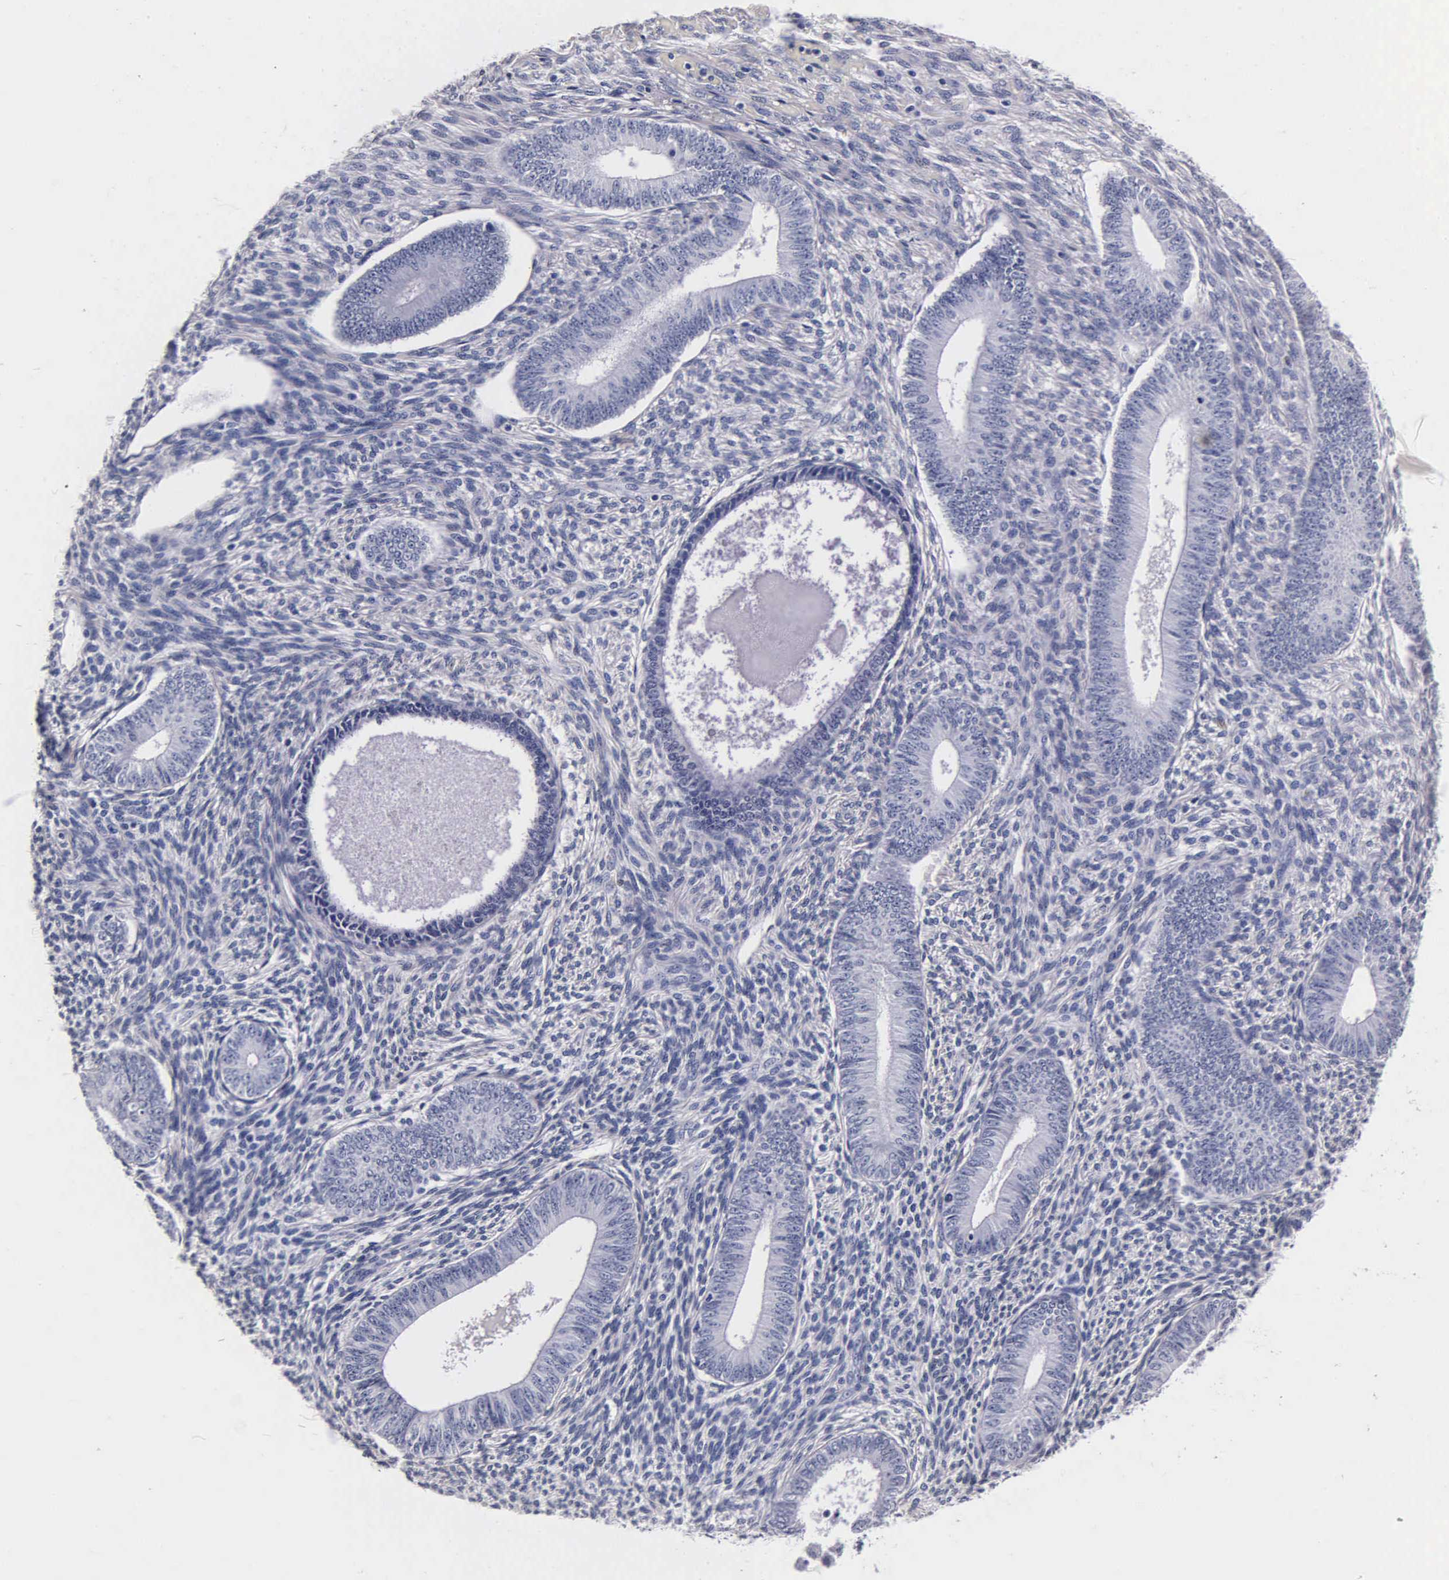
{"staining": {"intensity": "negative", "quantity": "none", "location": "none"}, "tissue": "endometrium", "cell_type": "Cells in endometrial stroma", "image_type": "normal", "snomed": [{"axis": "morphology", "description": "Normal tissue, NOS"}, {"axis": "topography", "description": "Endometrium"}], "caption": "This is a micrograph of immunohistochemistry (IHC) staining of normal endometrium, which shows no expression in cells in endometrial stroma. (Stains: DAB (3,3'-diaminobenzidine) immunohistochemistry with hematoxylin counter stain, Microscopy: brightfield microscopy at high magnification).", "gene": "INS", "patient": {"sex": "female", "age": 82}}